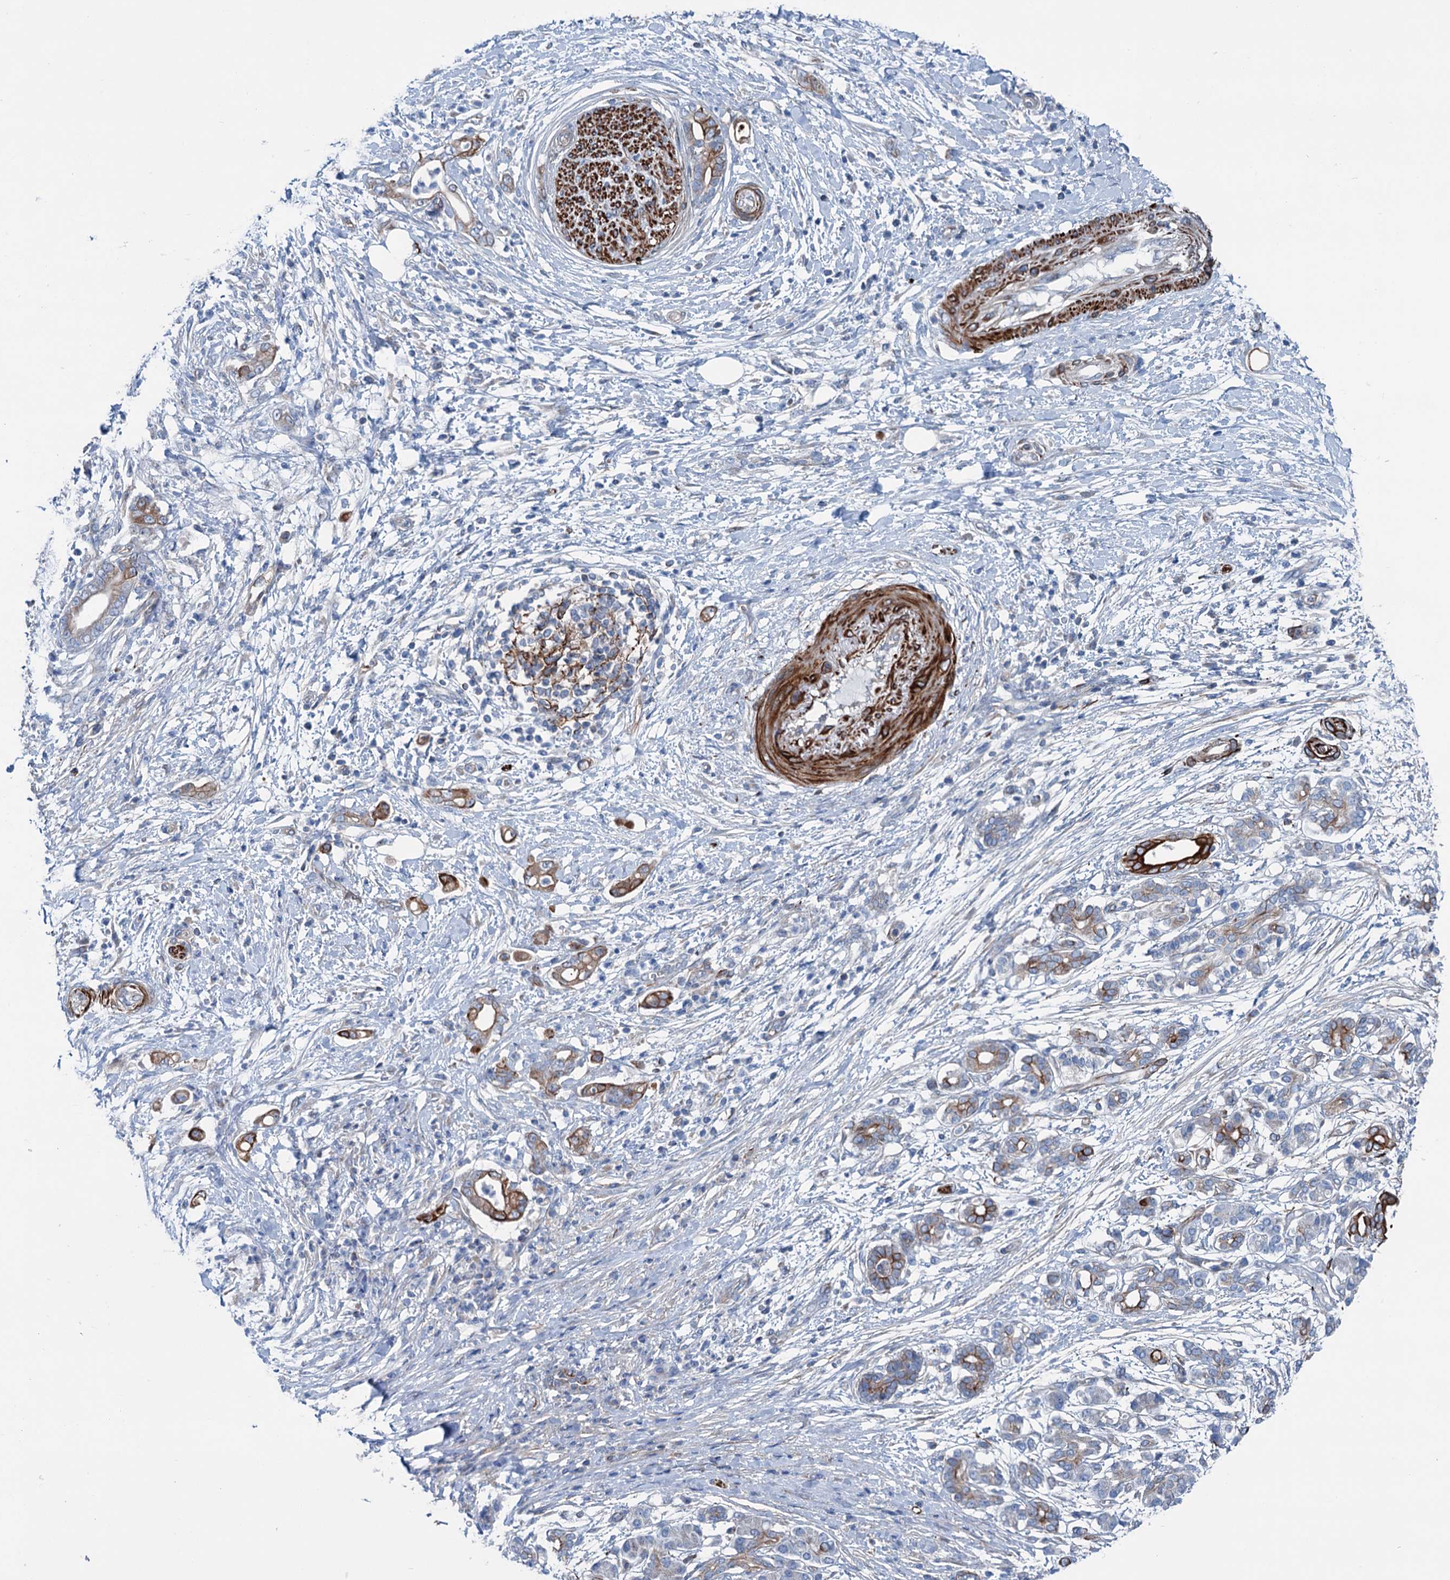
{"staining": {"intensity": "moderate", "quantity": "25%-75%", "location": "cytoplasmic/membranous"}, "tissue": "pancreatic cancer", "cell_type": "Tumor cells", "image_type": "cancer", "snomed": [{"axis": "morphology", "description": "Adenocarcinoma, NOS"}, {"axis": "topography", "description": "Pancreas"}], "caption": "A medium amount of moderate cytoplasmic/membranous positivity is seen in about 25%-75% of tumor cells in adenocarcinoma (pancreatic) tissue. (brown staining indicates protein expression, while blue staining denotes nuclei).", "gene": "CALCOCO1", "patient": {"sex": "female", "age": 55}}